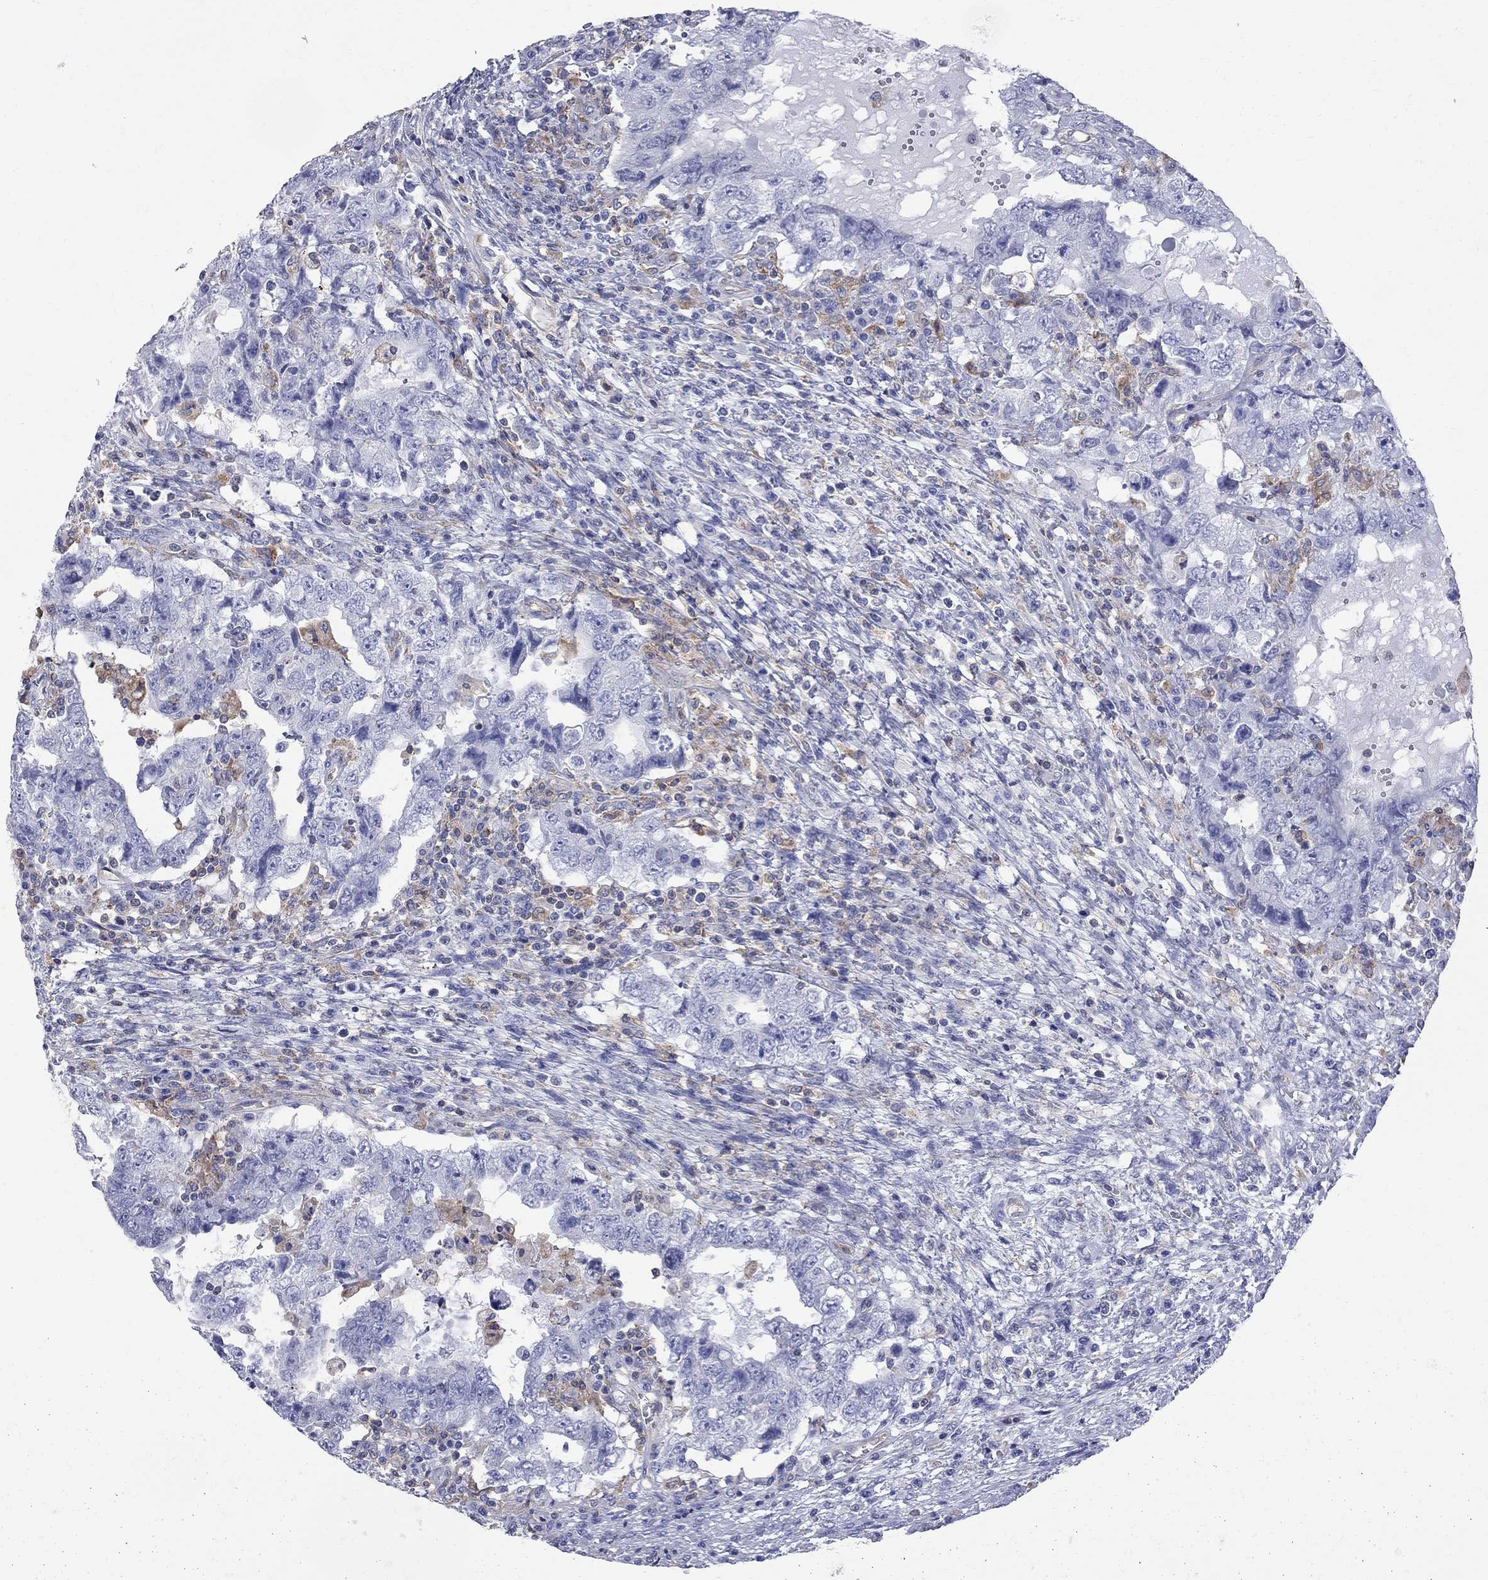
{"staining": {"intensity": "negative", "quantity": "none", "location": "none"}, "tissue": "testis cancer", "cell_type": "Tumor cells", "image_type": "cancer", "snomed": [{"axis": "morphology", "description": "Carcinoma, Embryonal, NOS"}, {"axis": "topography", "description": "Testis"}], "caption": "DAB immunohistochemical staining of human testis cancer (embryonal carcinoma) exhibits no significant expression in tumor cells.", "gene": "ABI3", "patient": {"sex": "male", "age": 26}}